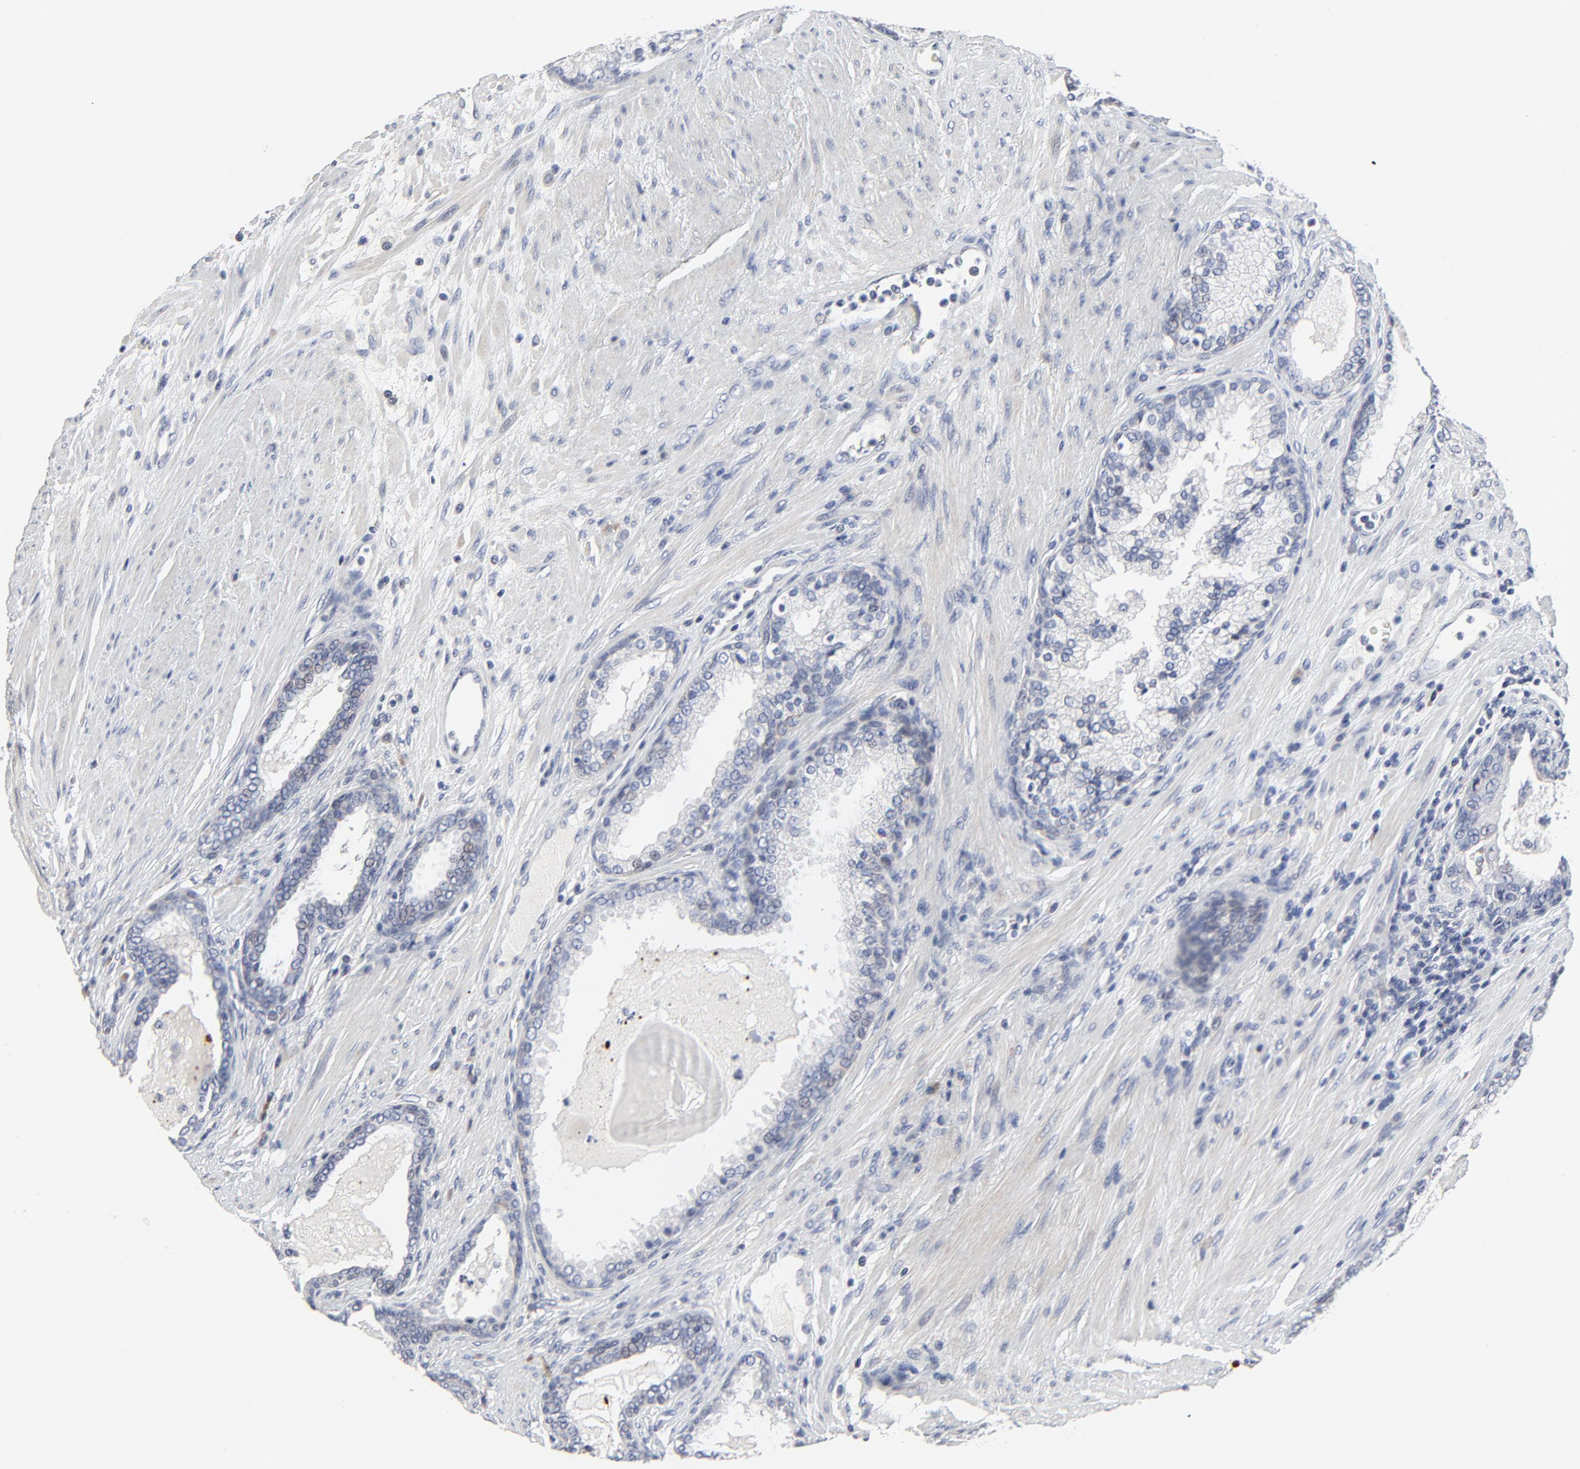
{"staining": {"intensity": "negative", "quantity": "none", "location": "none"}, "tissue": "prostate cancer", "cell_type": "Tumor cells", "image_type": "cancer", "snomed": [{"axis": "morphology", "description": "Adenocarcinoma, Medium grade"}, {"axis": "topography", "description": "Prostate"}], "caption": "Immunohistochemistry of human medium-grade adenocarcinoma (prostate) reveals no staining in tumor cells.", "gene": "NLGN3", "patient": {"sex": "male", "age": 72}}